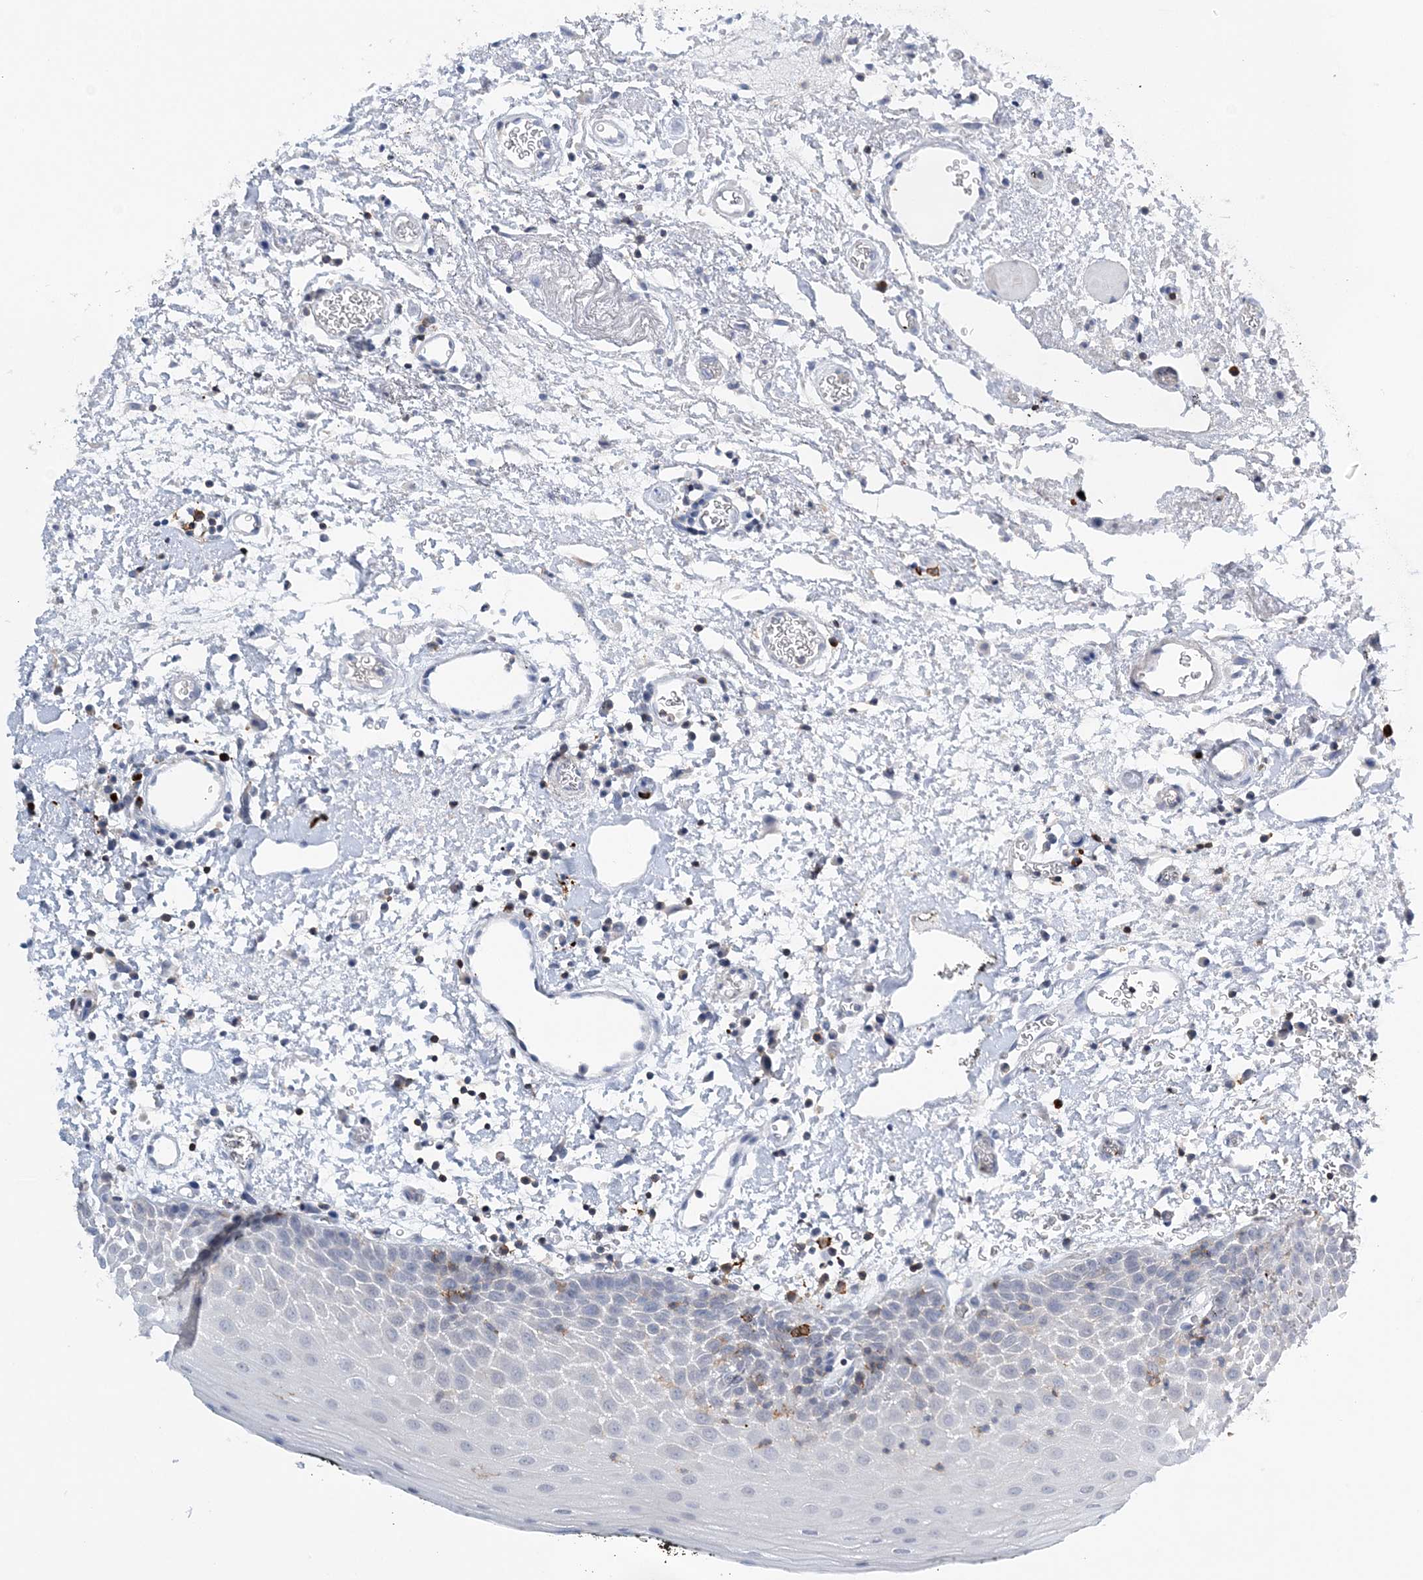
{"staining": {"intensity": "negative", "quantity": "none", "location": "none"}, "tissue": "oral mucosa", "cell_type": "Squamous epithelial cells", "image_type": "normal", "snomed": [{"axis": "morphology", "description": "Normal tissue, NOS"}, {"axis": "topography", "description": "Oral tissue"}], "caption": "Oral mucosa was stained to show a protein in brown. There is no significant expression in squamous epithelial cells. (DAB (3,3'-diaminobenzidine) immunohistochemistry (IHC), high magnification).", "gene": "PRMT9", "patient": {"sex": "male", "age": 74}}